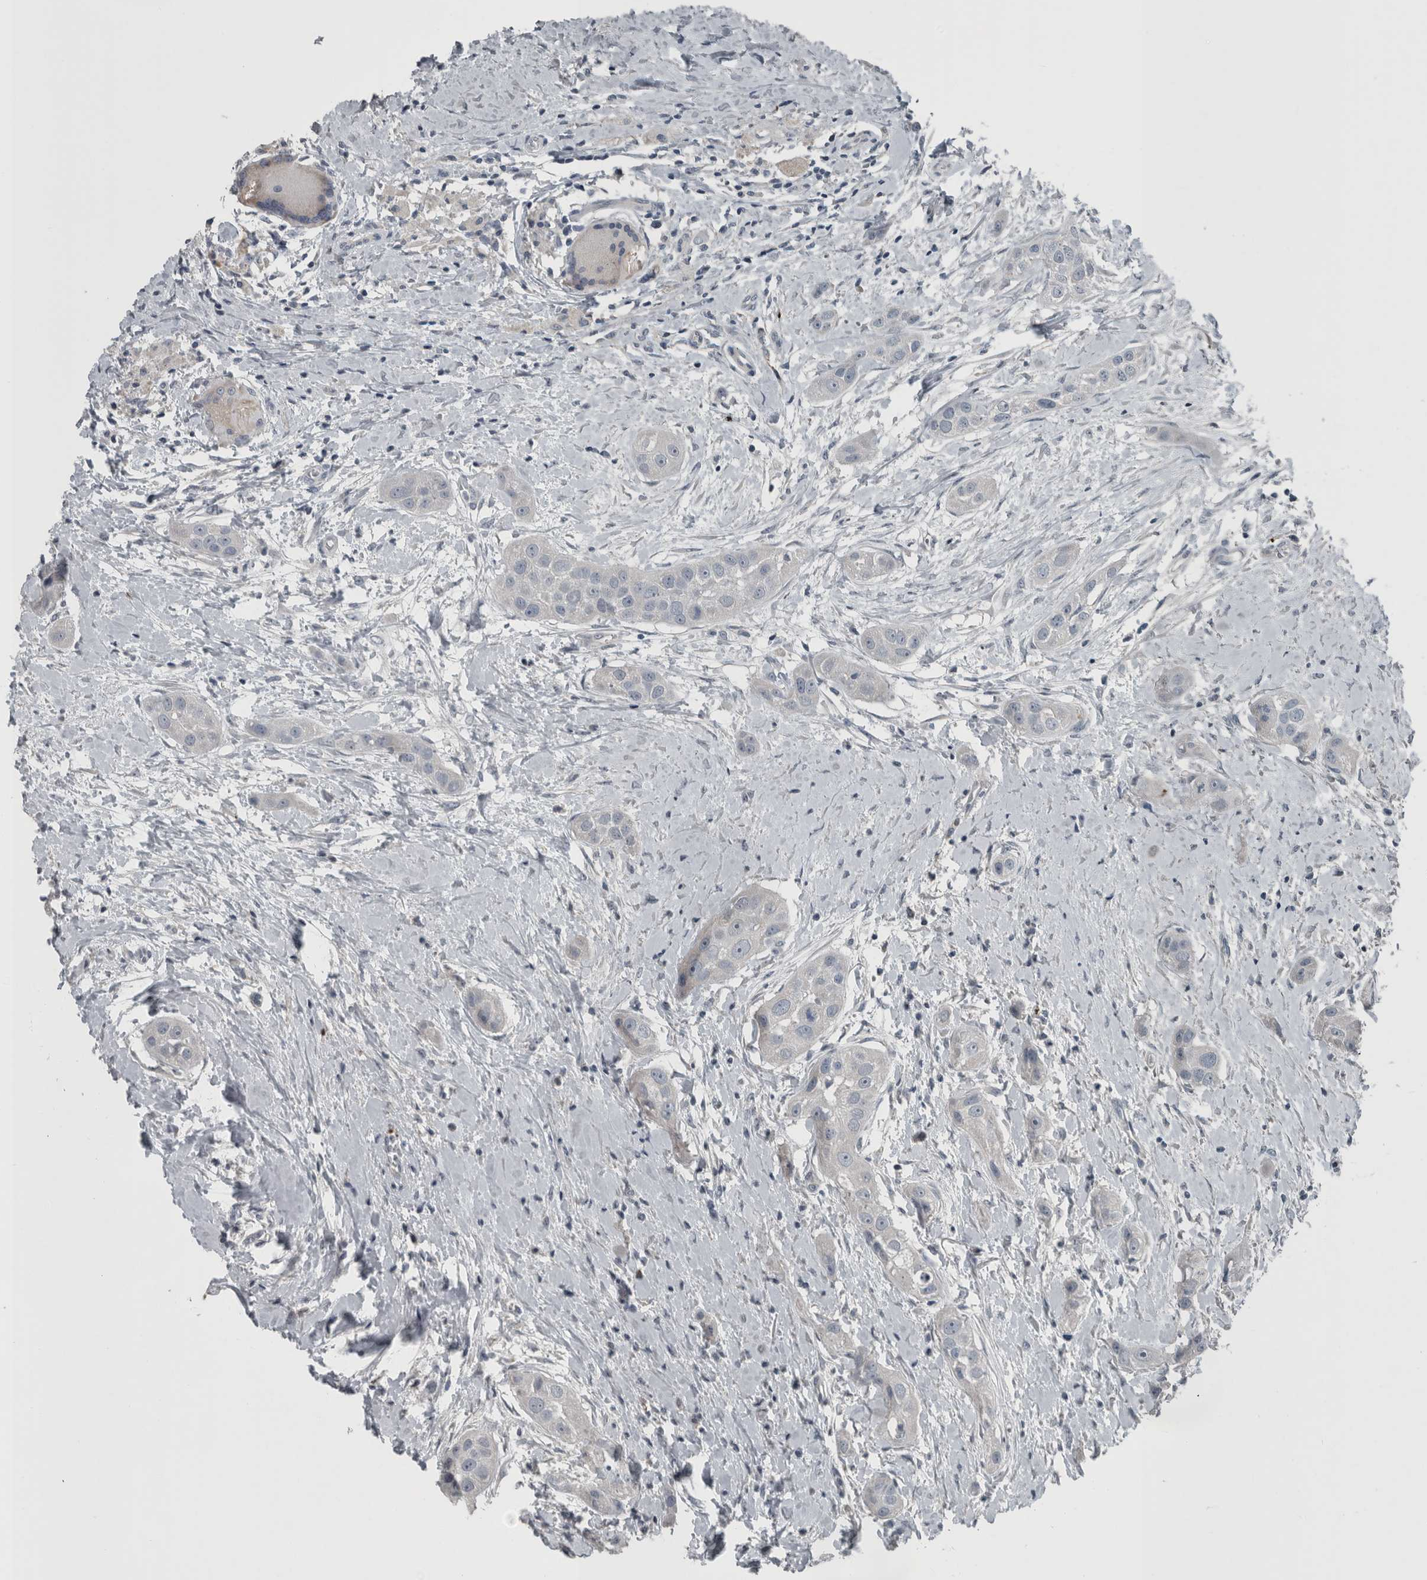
{"staining": {"intensity": "negative", "quantity": "none", "location": "none"}, "tissue": "head and neck cancer", "cell_type": "Tumor cells", "image_type": "cancer", "snomed": [{"axis": "morphology", "description": "Normal tissue, NOS"}, {"axis": "morphology", "description": "Squamous cell carcinoma, NOS"}, {"axis": "topography", "description": "Skeletal muscle"}, {"axis": "topography", "description": "Head-Neck"}], "caption": "An IHC histopathology image of head and neck cancer (squamous cell carcinoma) is shown. There is no staining in tumor cells of head and neck cancer (squamous cell carcinoma).", "gene": "KRT20", "patient": {"sex": "male", "age": 51}}